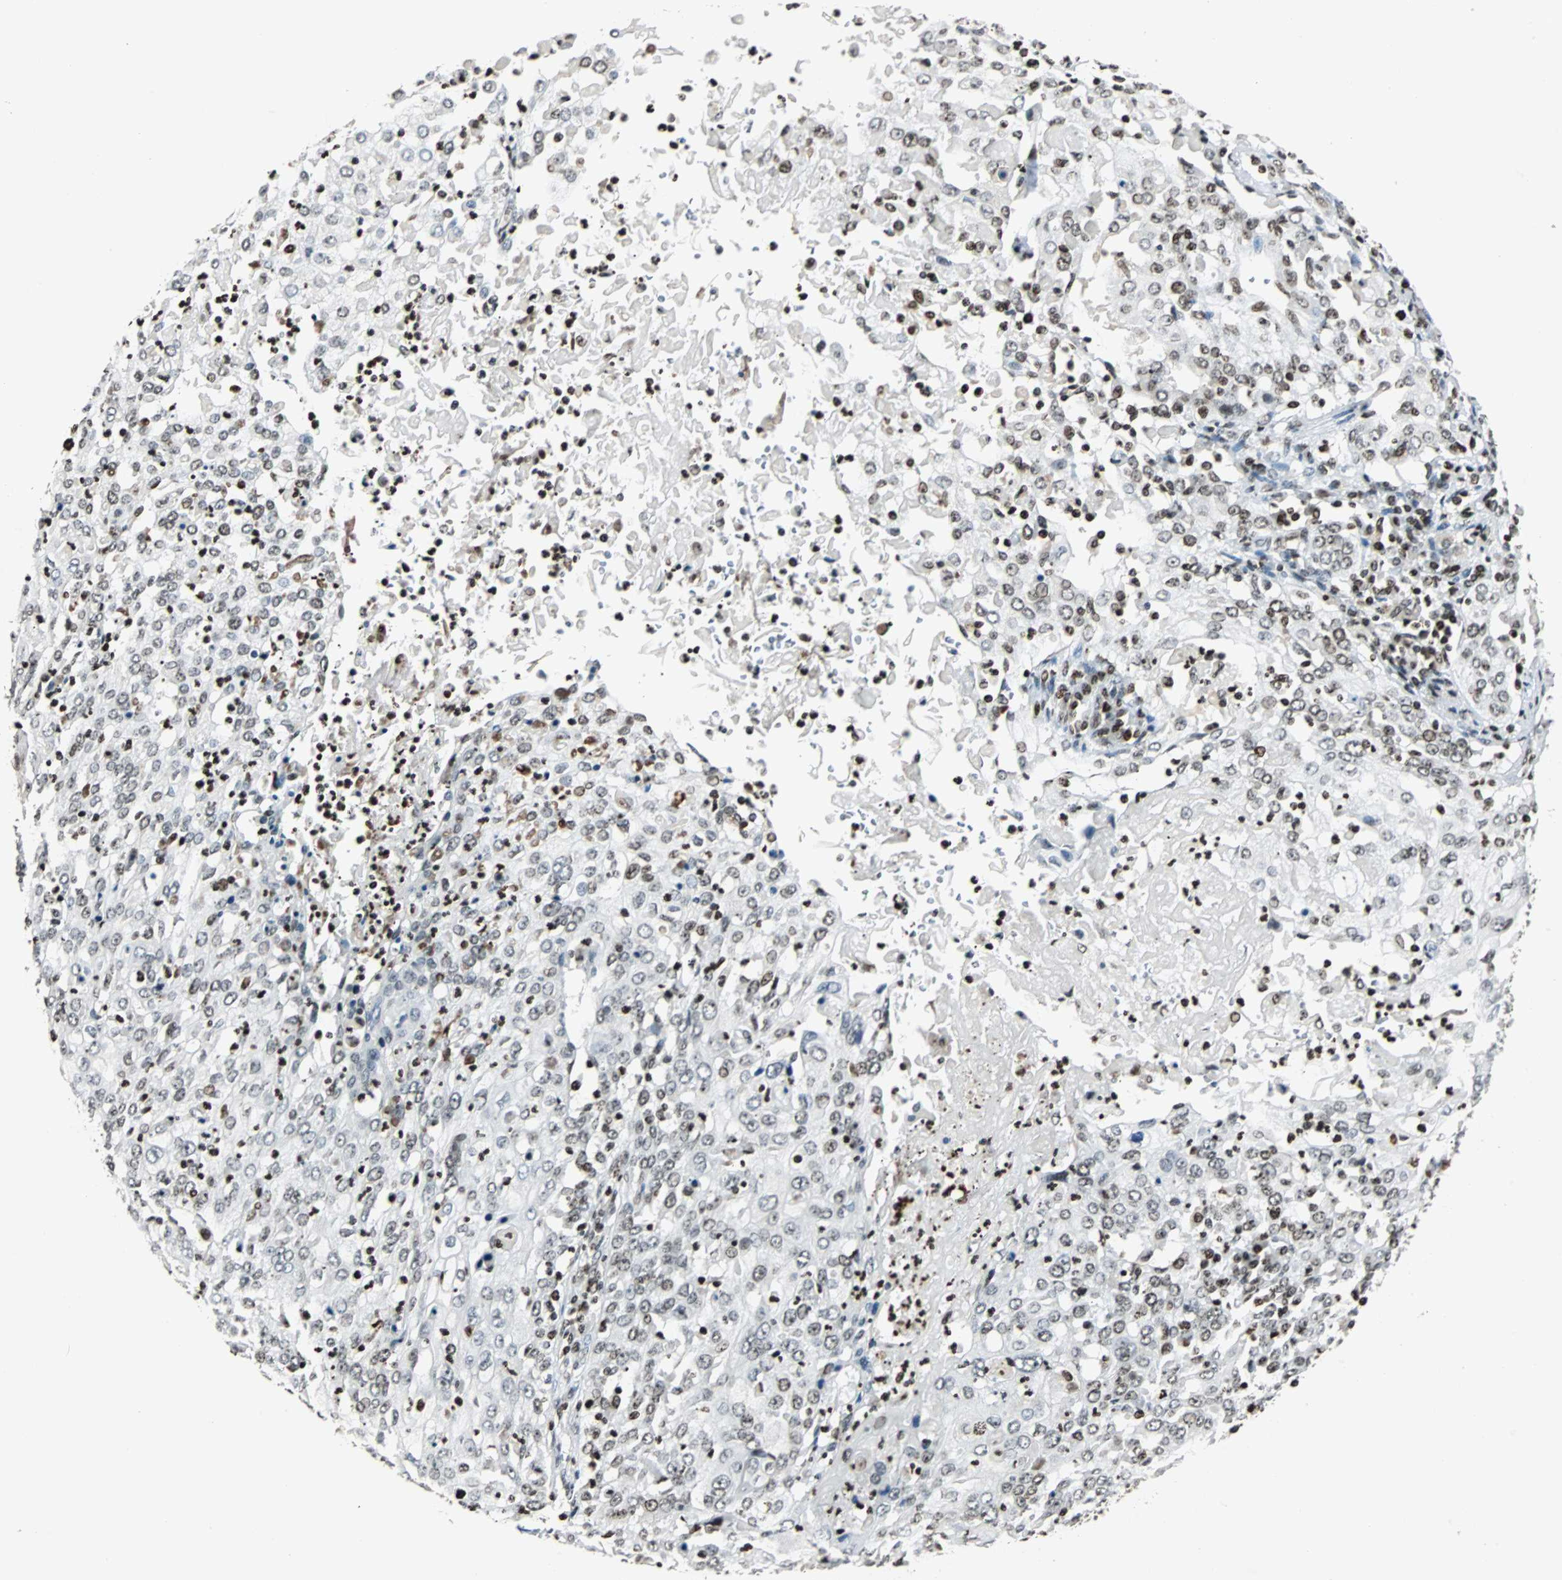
{"staining": {"intensity": "moderate", "quantity": "<25%", "location": "nuclear"}, "tissue": "cervical cancer", "cell_type": "Tumor cells", "image_type": "cancer", "snomed": [{"axis": "morphology", "description": "Squamous cell carcinoma, NOS"}, {"axis": "topography", "description": "Cervix"}], "caption": "A brown stain shows moderate nuclear staining of a protein in cervical squamous cell carcinoma tumor cells.", "gene": "PAXIP1", "patient": {"sex": "female", "age": 39}}